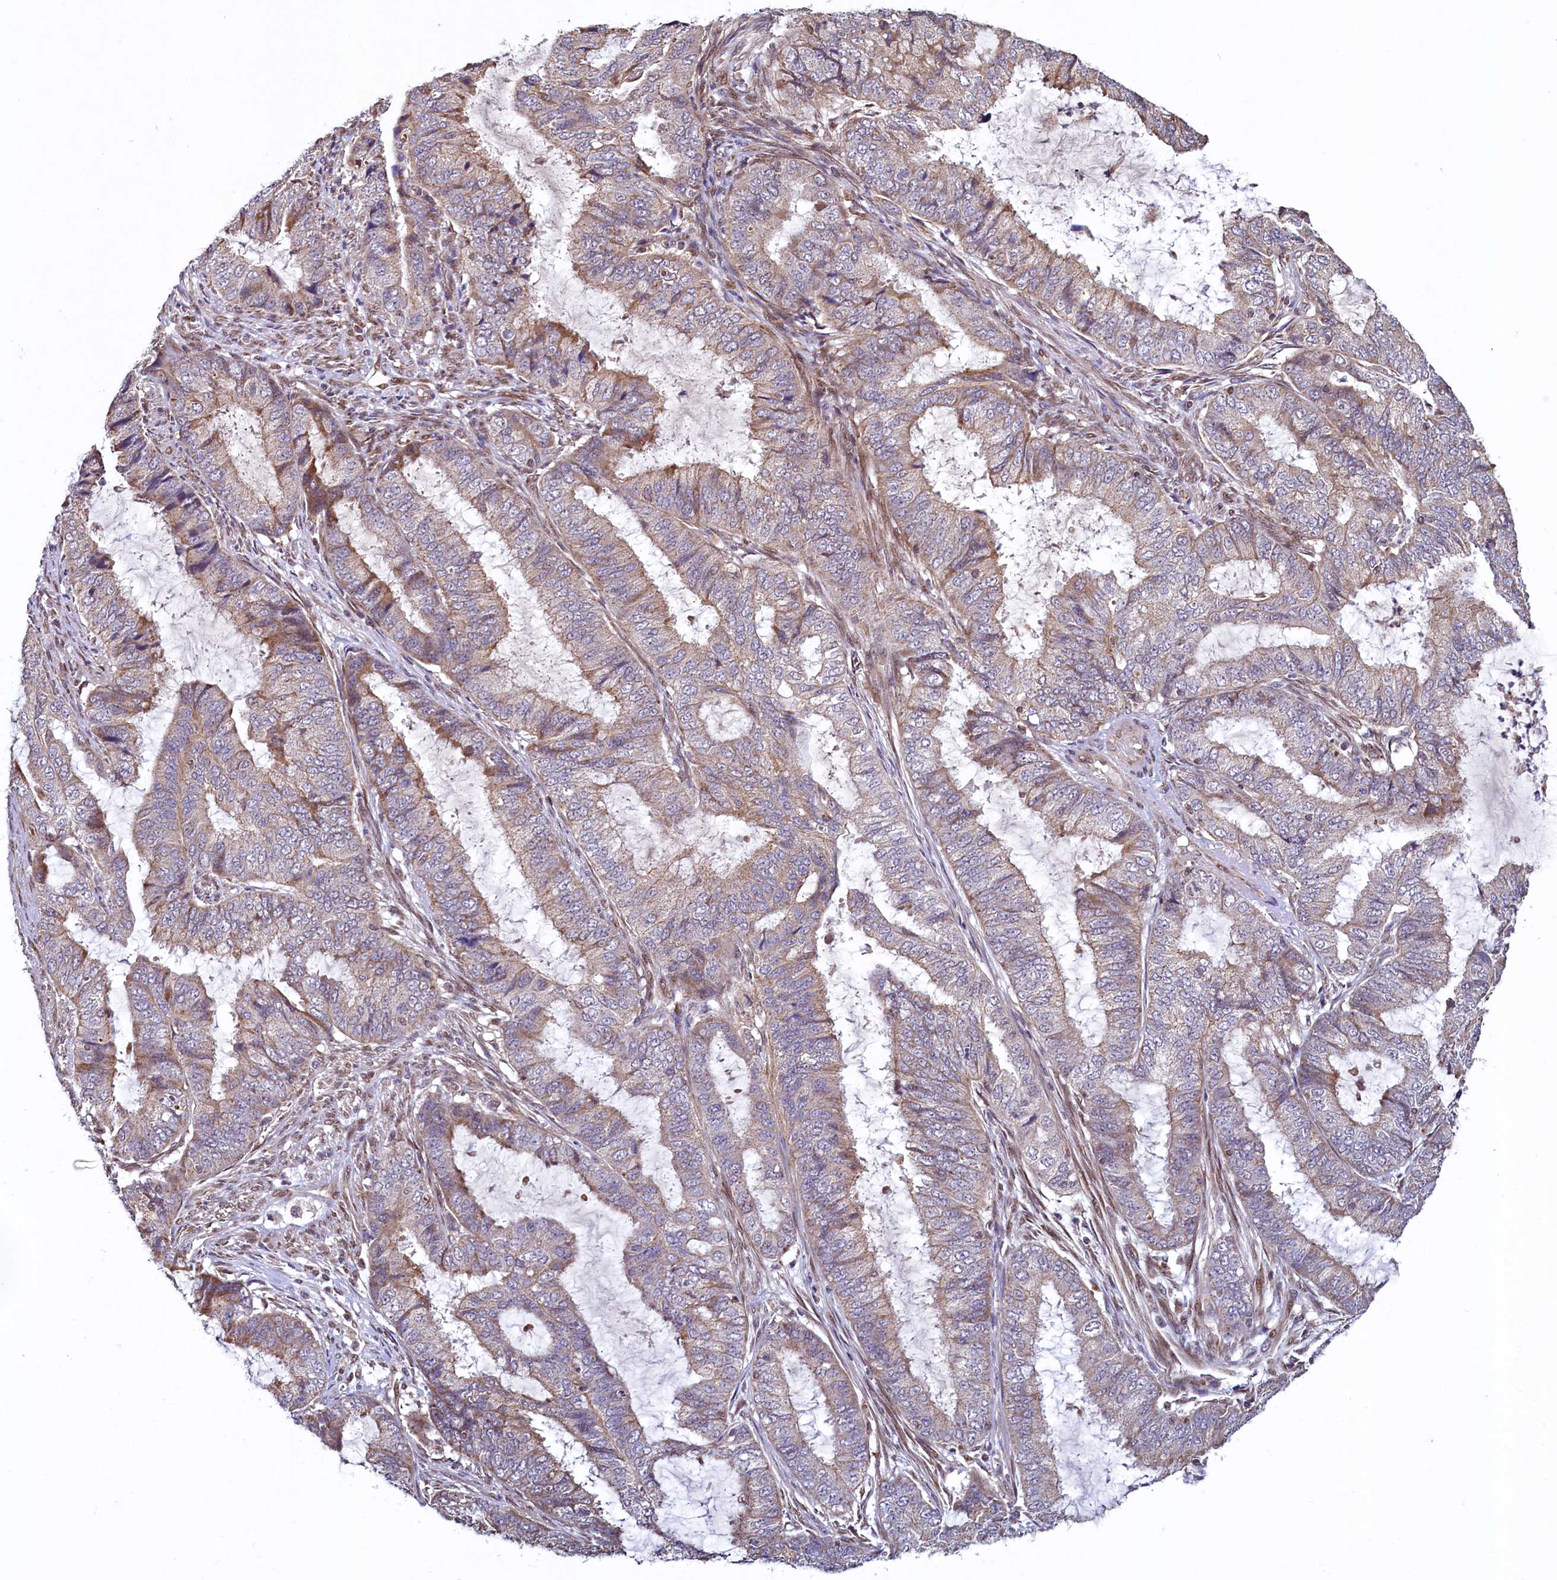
{"staining": {"intensity": "weak", "quantity": "25%-75%", "location": "cytoplasmic/membranous"}, "tissue": "endometrial cancer", "cell_type": "Tumor cells", "image_type": "cancer", "snomed": [{"axis": "morphology", "description": "Adenocarcinoma, NOS"}, {"axis": "topography", "description": "Endometrium"}], "caption": "Protein expression analysis of endometrial cancer shows weak cytoplasmic/membranous staining in about 25%-75% of tumor cells.", "gene": "ZNF577", "patient": {"sex": "female", "age": 51}}